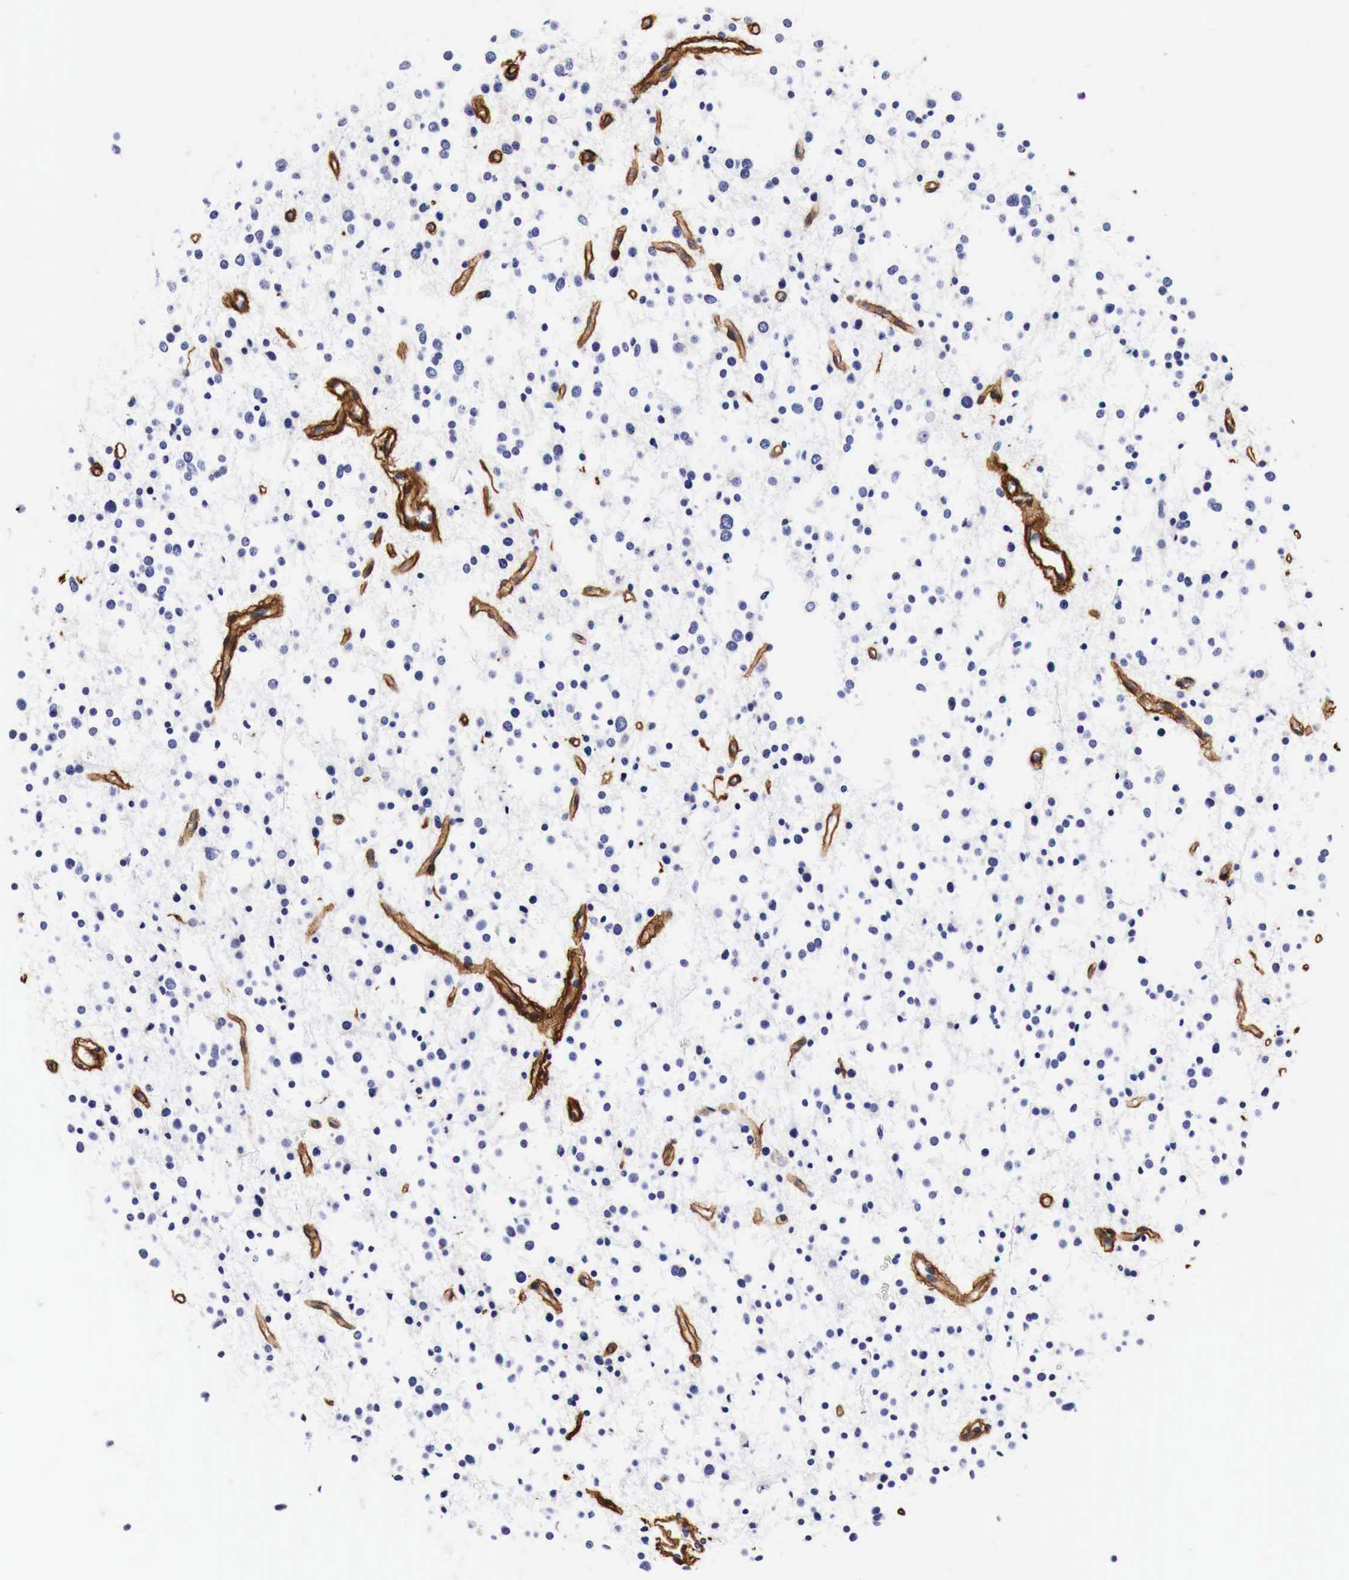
{"staining": {"intensity": "negative", "quantity": "none", "location": "none"}, "tissue": "glioma", "cell_type": "Tumor cells", "image_type": "cancer", "snomed": [{"axis": "morphology", "description": "Glioma, malignant, Low grade"}, {"axis": "topography", "description": "Brain"}], "caption": "IHC image of neoplastic tissue: human malignant glioma (low-grade) stained with DAB (3,3'-diaminobenzidine) shows no significant protein positivity in tumor cells. Nuclei are stained in blue.", "gene": "LAMB2", "patient": {"sex": "female", "age": 36}}